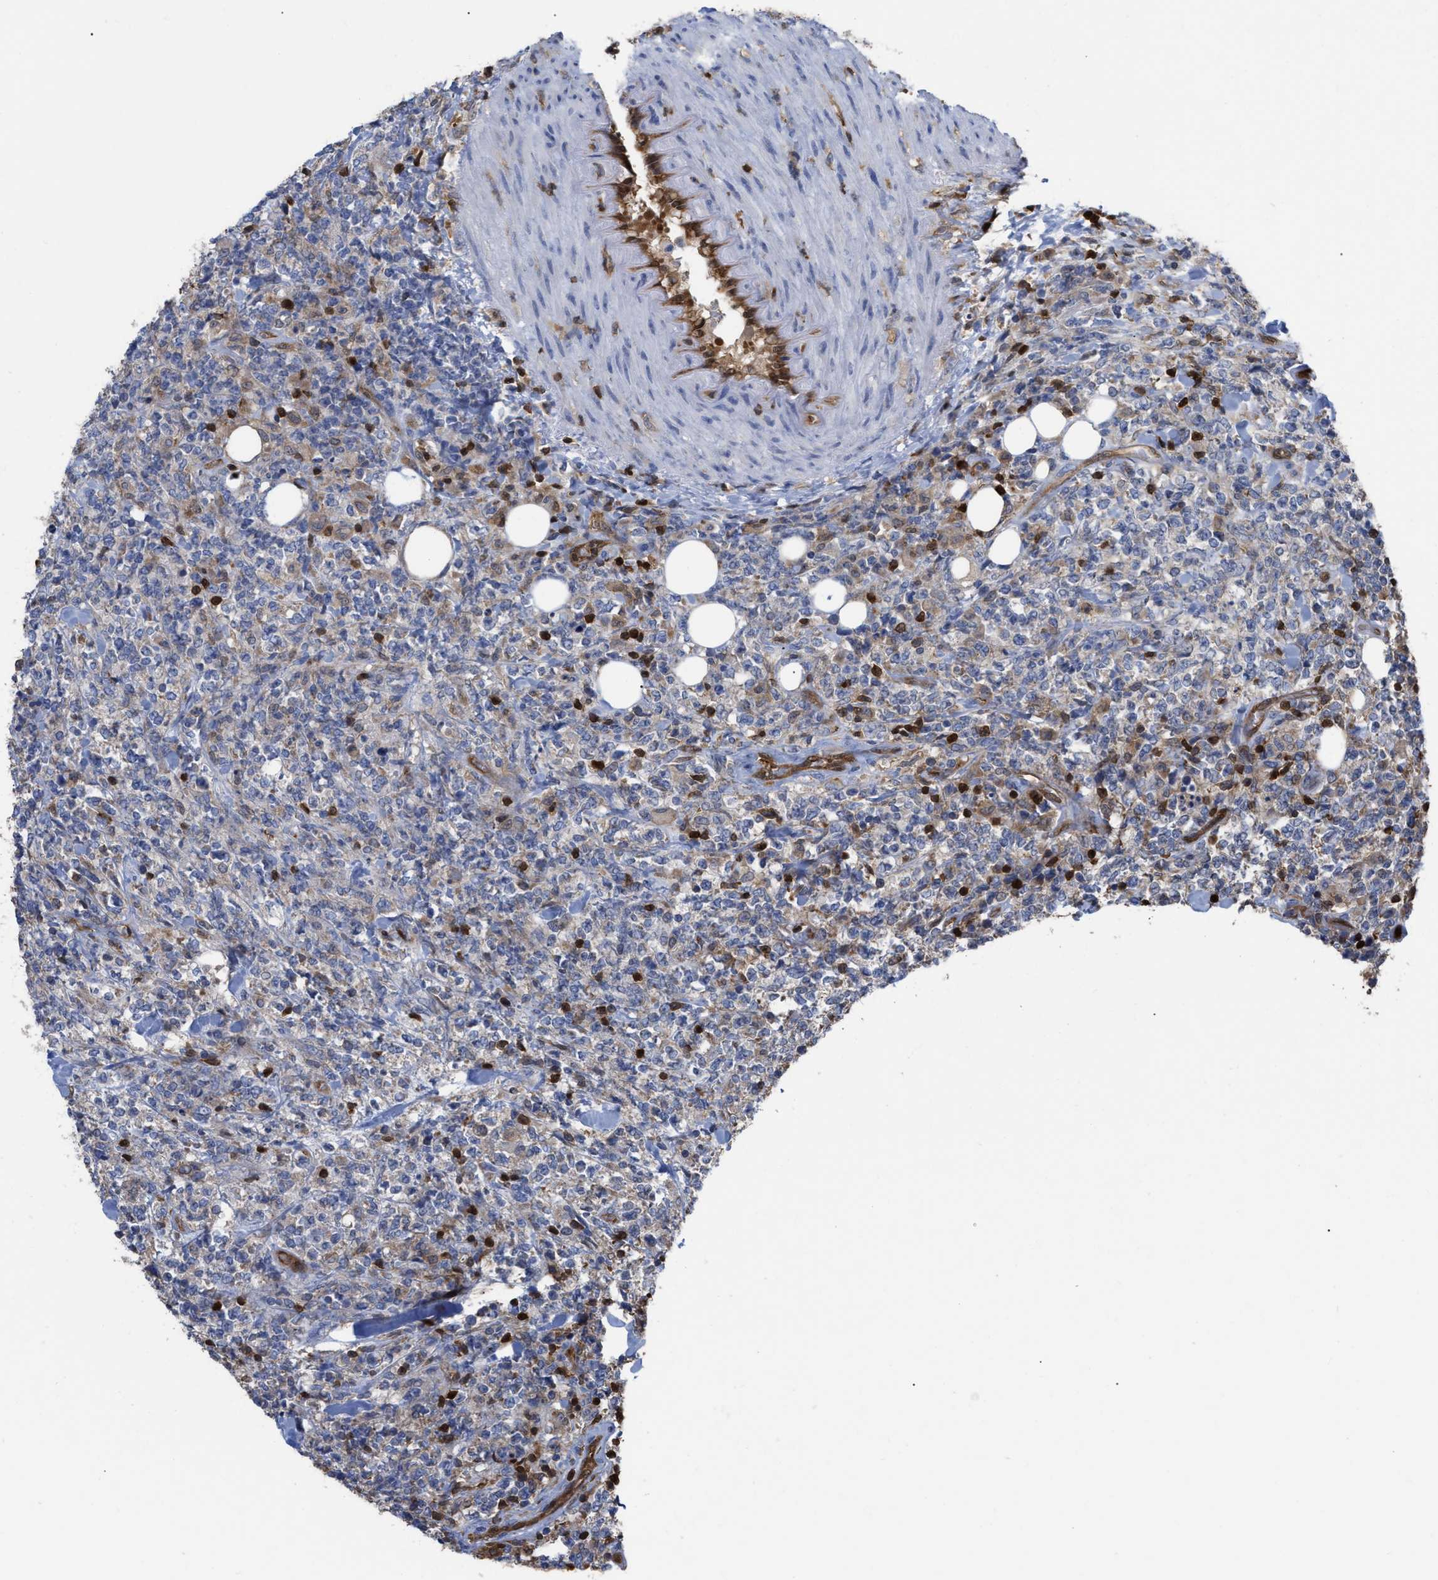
{"staining": {"intensity": "negative", "quantity": "none", "location": "none"}, "tissue": "lymphoma", "cell_type": "Tumor cells", "image_type": "cancer", "snomed": [{"axis": "morphology", "description": "Malignant lymphoma, non-Hodgkin's type, High grade"}, {"axis": "topography", "description": "Soft tissue"}], "caption": "The immunohistochemistry image has no significant positivity in tumor cells of lymphoma tissue.", "gene": "GIMAP4", "patient": {"sex": "male", "age": 18}}